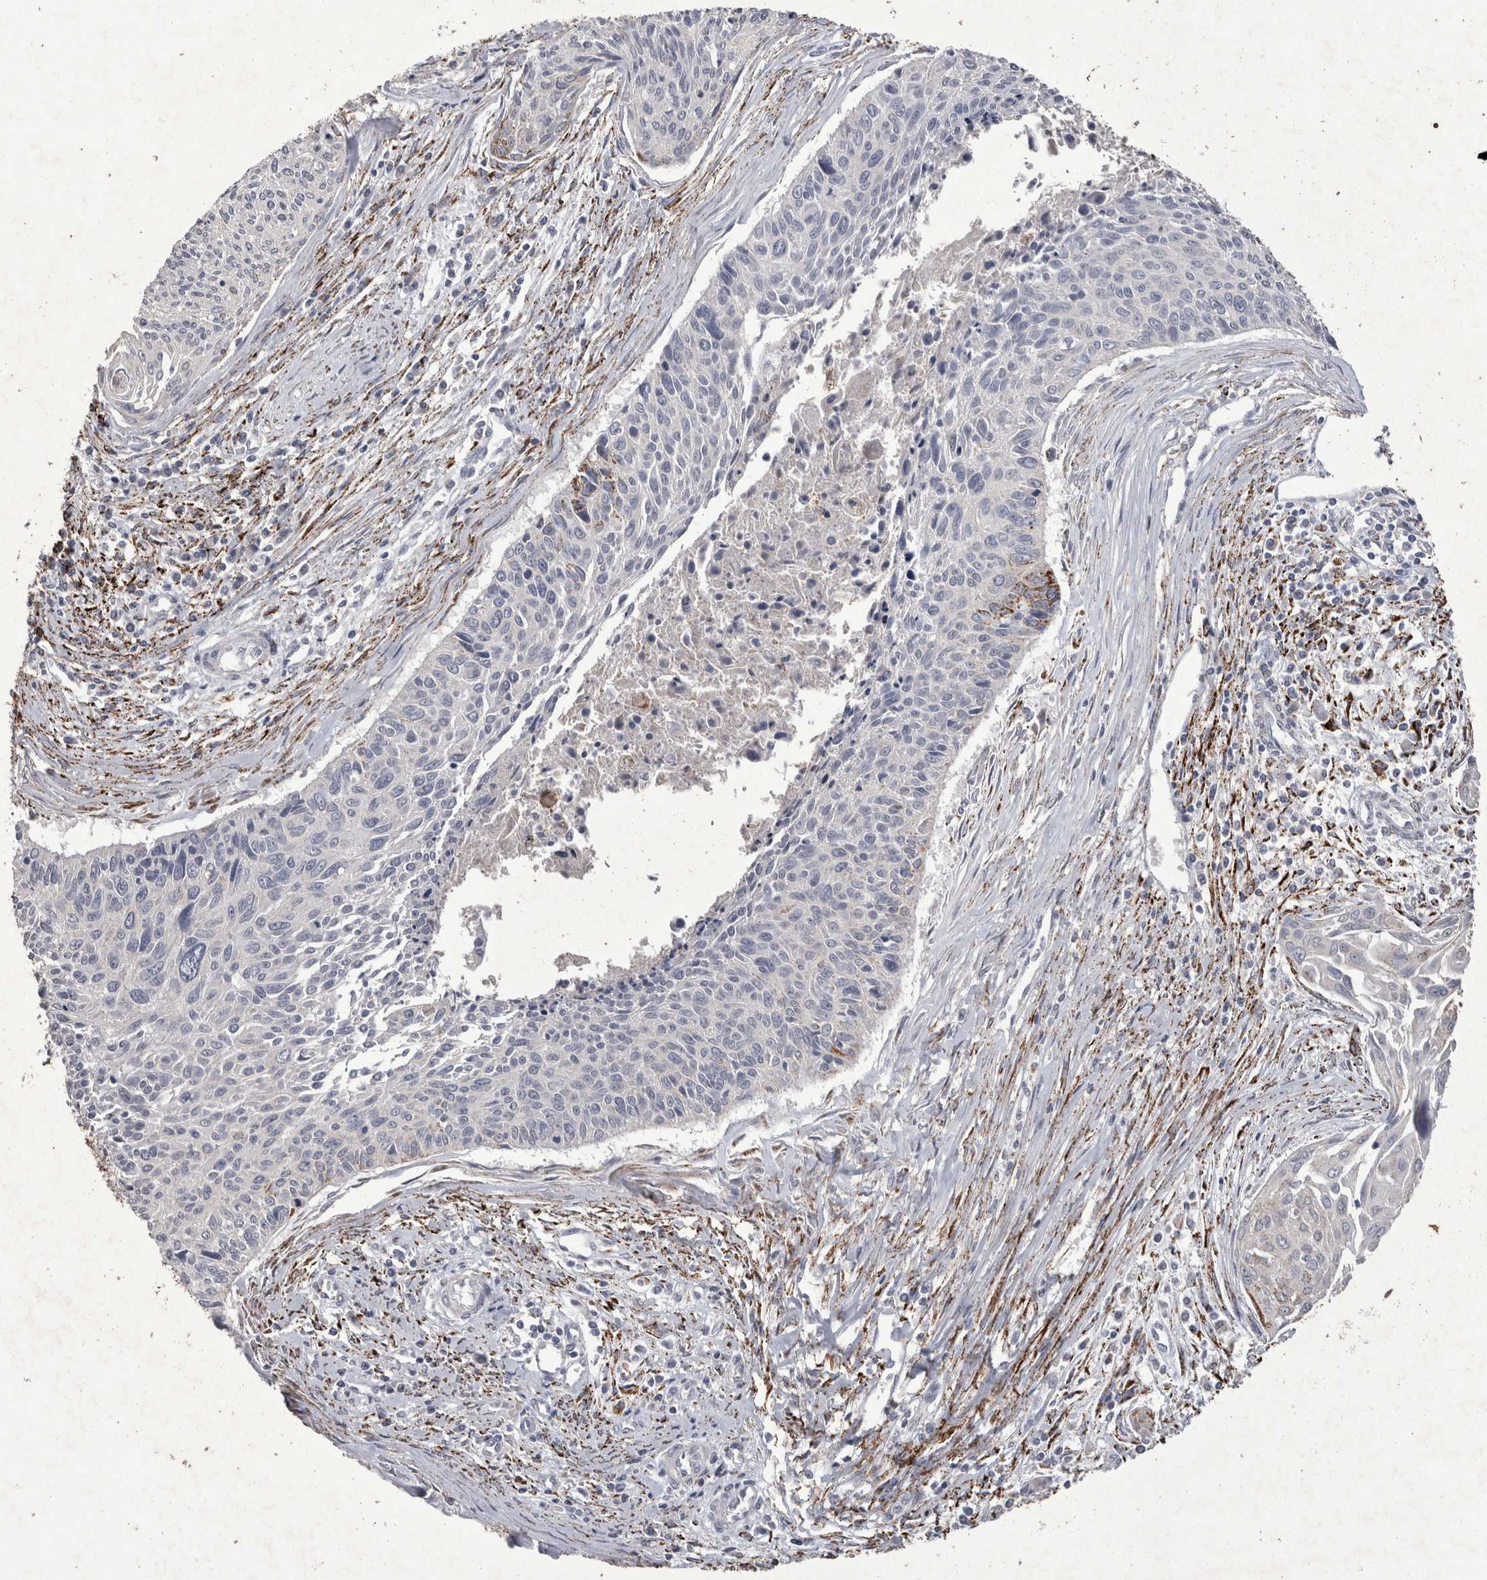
{"staining": {"intensity": "moderate", "quantity": "<25%", "location": "cytoplasmic/membranous"}, "tissue": "cervical cancer", "cell_type": "Tumor cells", "image_type": "cancer", "snomed": [{"axis": "morphology", "description": "Squamous cell carcinoma, NOS"}, {"axis": "topography", "description": "Cervix"}], "caption": "Tumor cells demonstrate low levels of moderate cytoplasmic/membranous expression in about <25% of cells in human cervical cancer (squamous cell carcinoma). (DAB IHC with brightfield microscopy, high magnification).", "gene": "DKK3", "patient": {"sex": "female", "age": 55}}